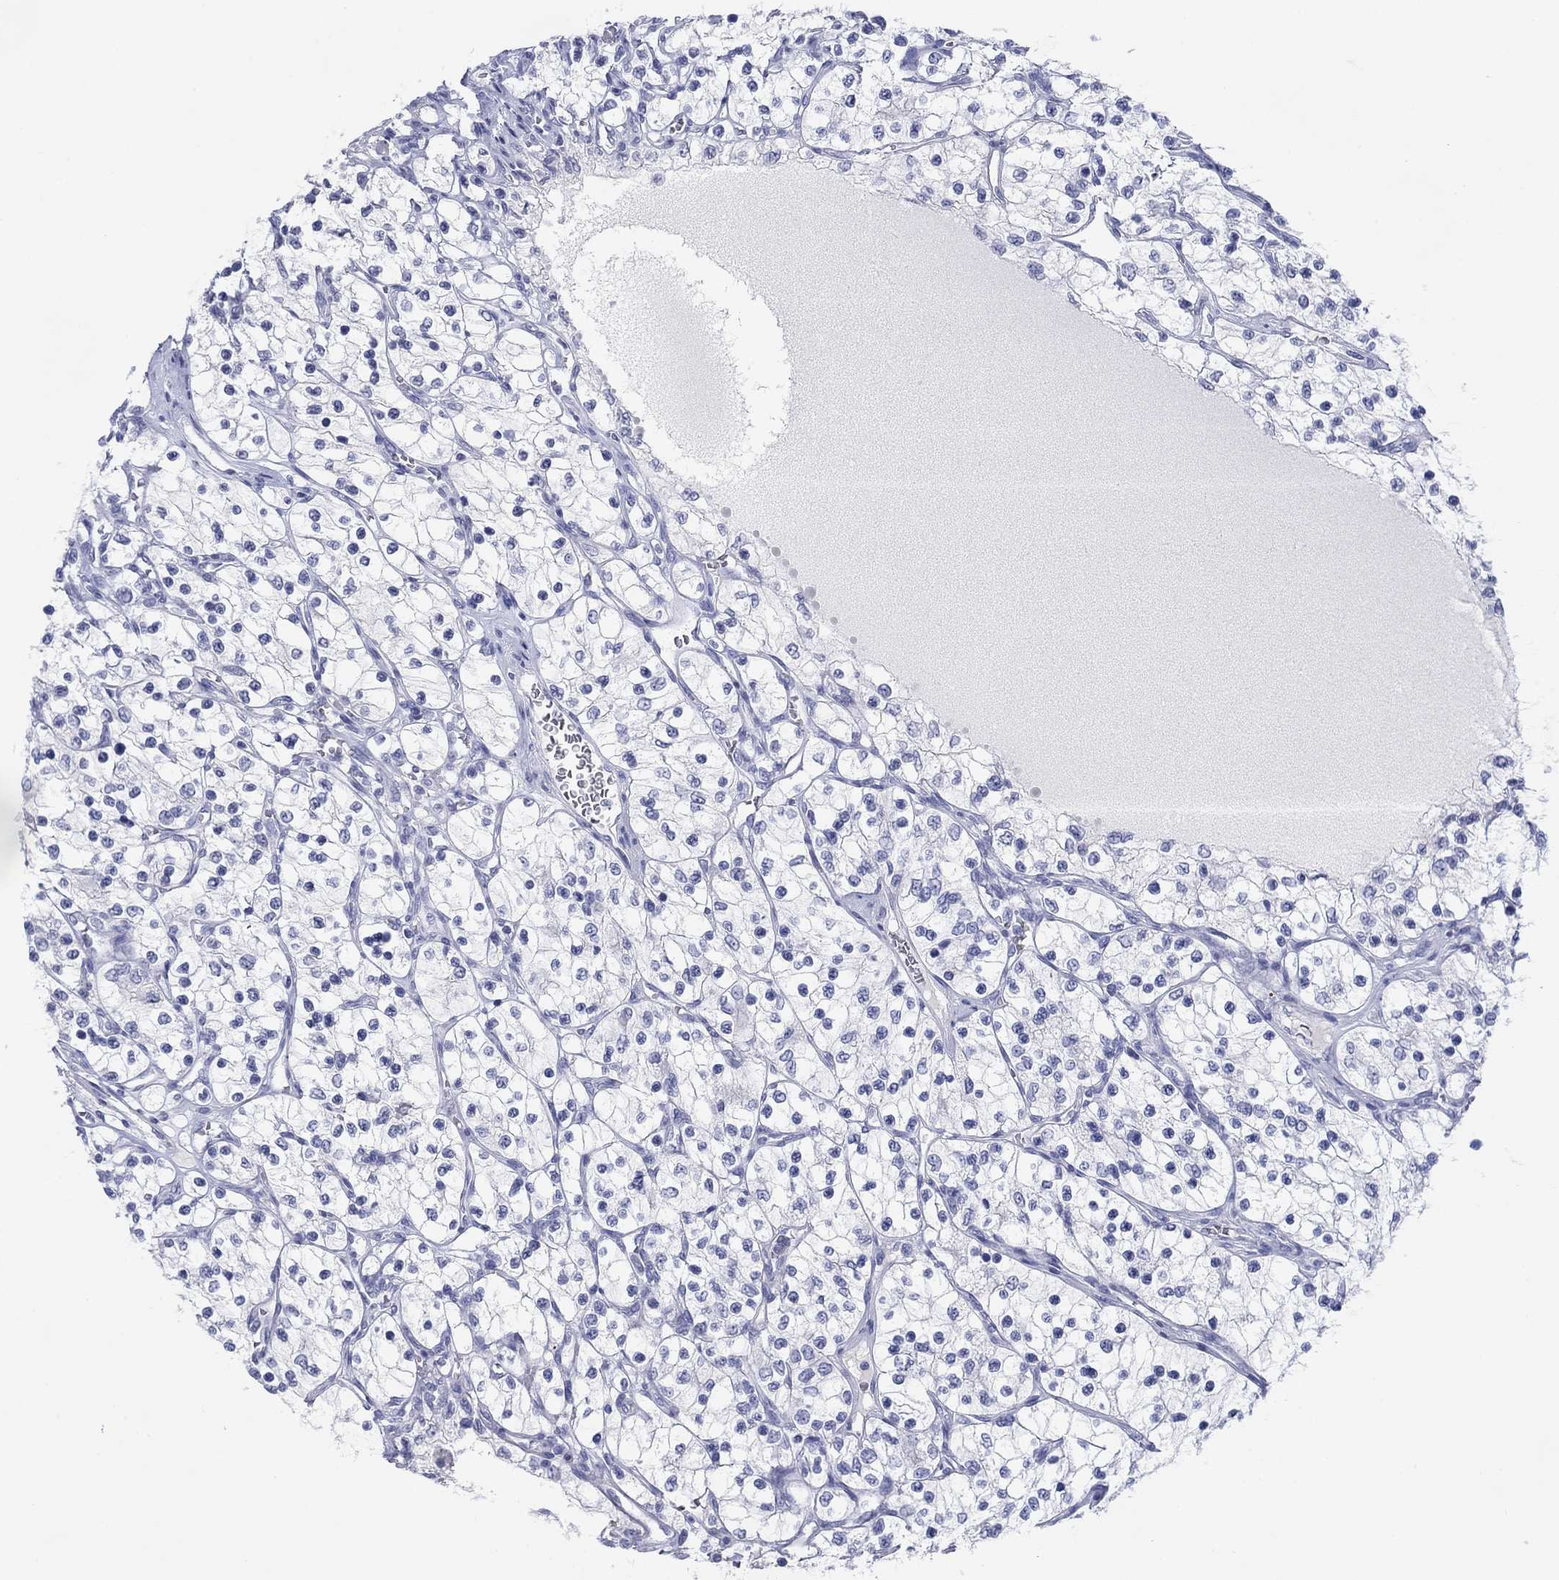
{"staining": {"intensity": "negative", "quantity": "none", "location": "none"}, "tissue": "renal cancer", "cell_type": "Tumor cells", "image_type": "cancer", "snomed": [{"axis": "morphology", "description": "Adenocarcinoma, NOS"}, {"axis": "topography", "description": "Kidney"}], "caption": "Tumor cells are negative for brown protein staining in renal cancer (adenocarcinoma).", "gene": "PDYN", "patient": {"sex": "female", "age": 69}}